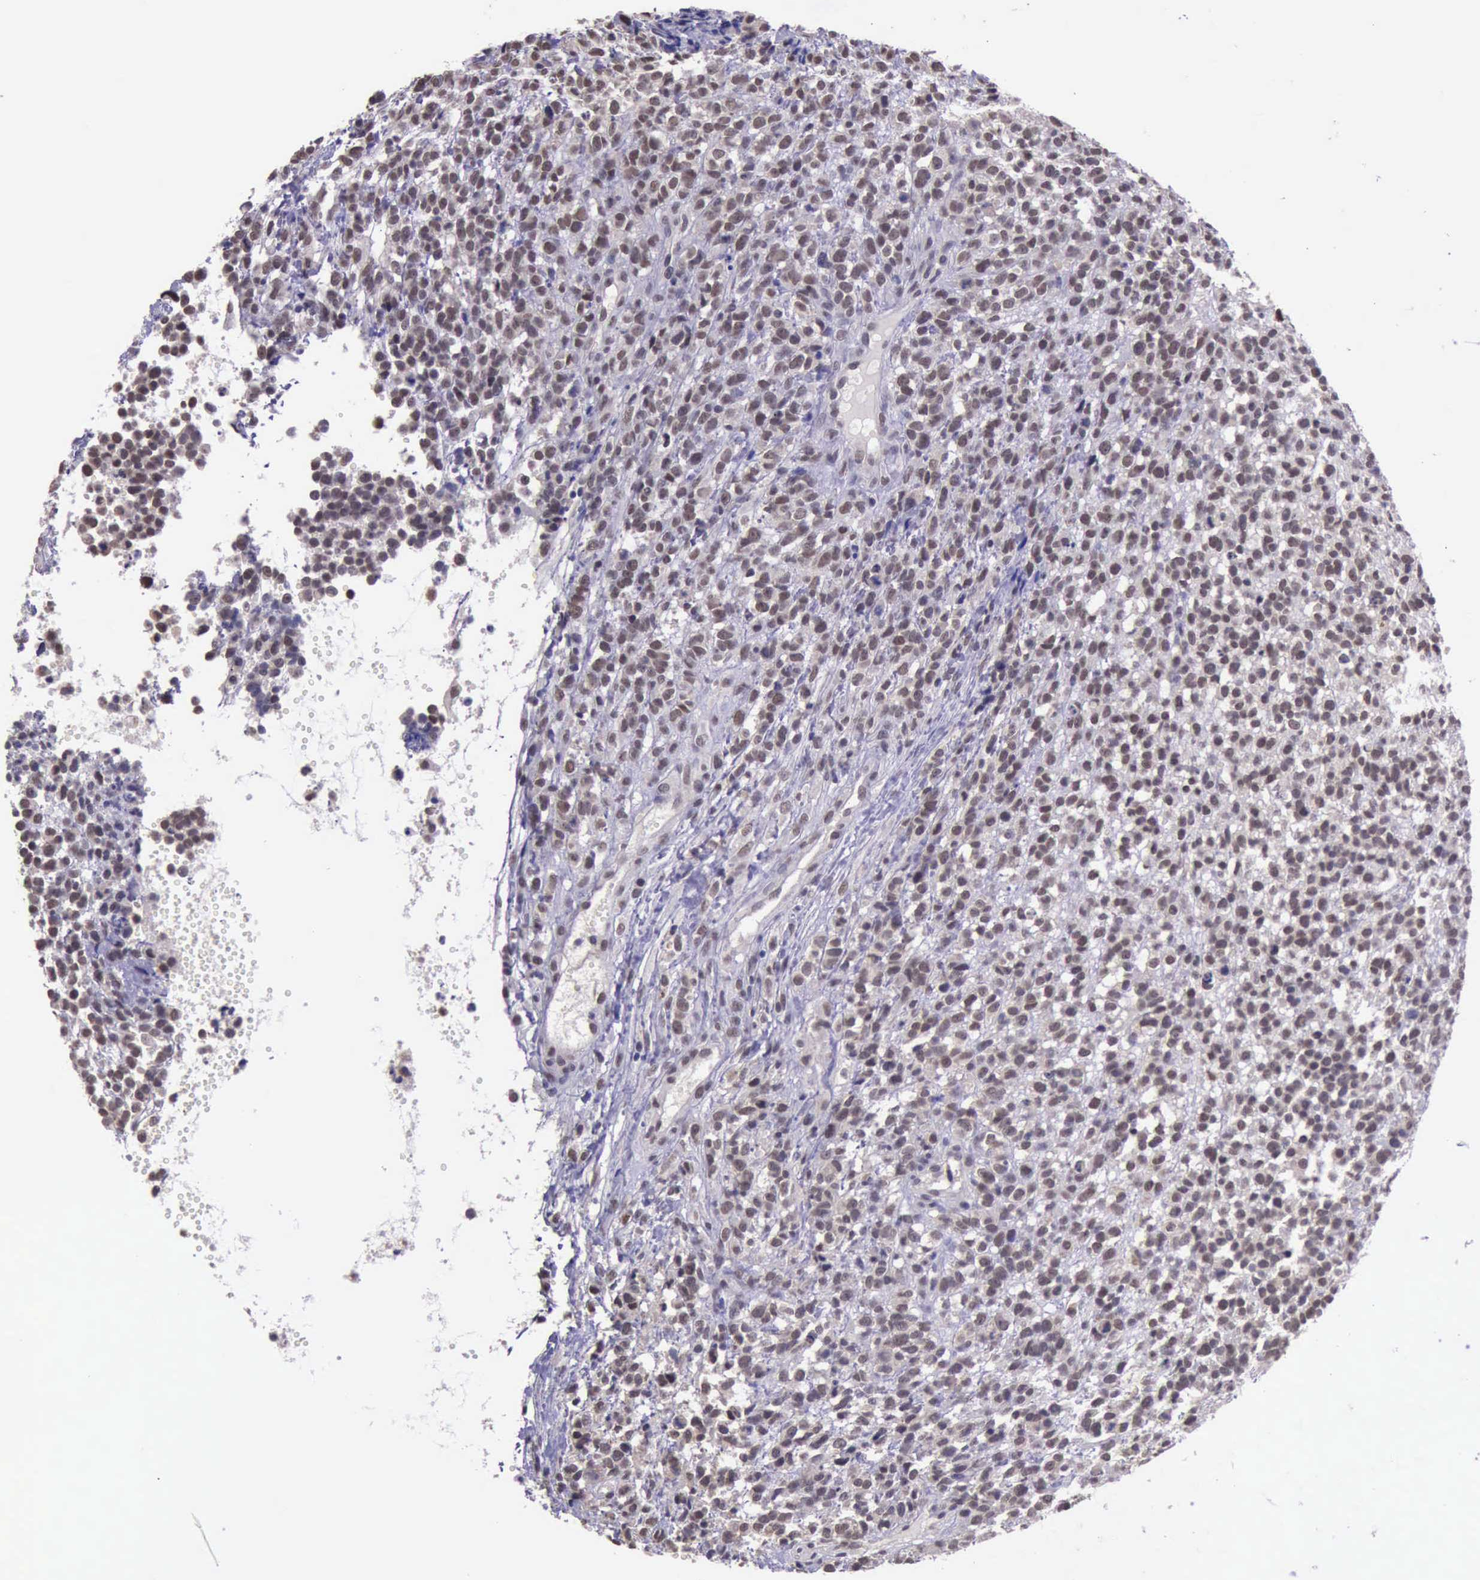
{"staining": {"intensity": "moderate", "quantity": ">75%", "location": "nuclear"}, "tissue": "glioma", "cell_type": "Tumor cells", "image_type": "cancer", "snomed": [{"axis": "morphology", "description": "Glioma, malignant, High grade"}, {"axis": "topography", "description": "Brain"}], "caption": "Immunohistochemistry (IHC) micrograph of malignant glioma (high-grade) stained for a protein (brown), which displays medium levels of moderate nuclear positivity in approximately >75% of tumor cells.", "gene": "PRPF39", "patient": {"sex": "male", "age": 66}}